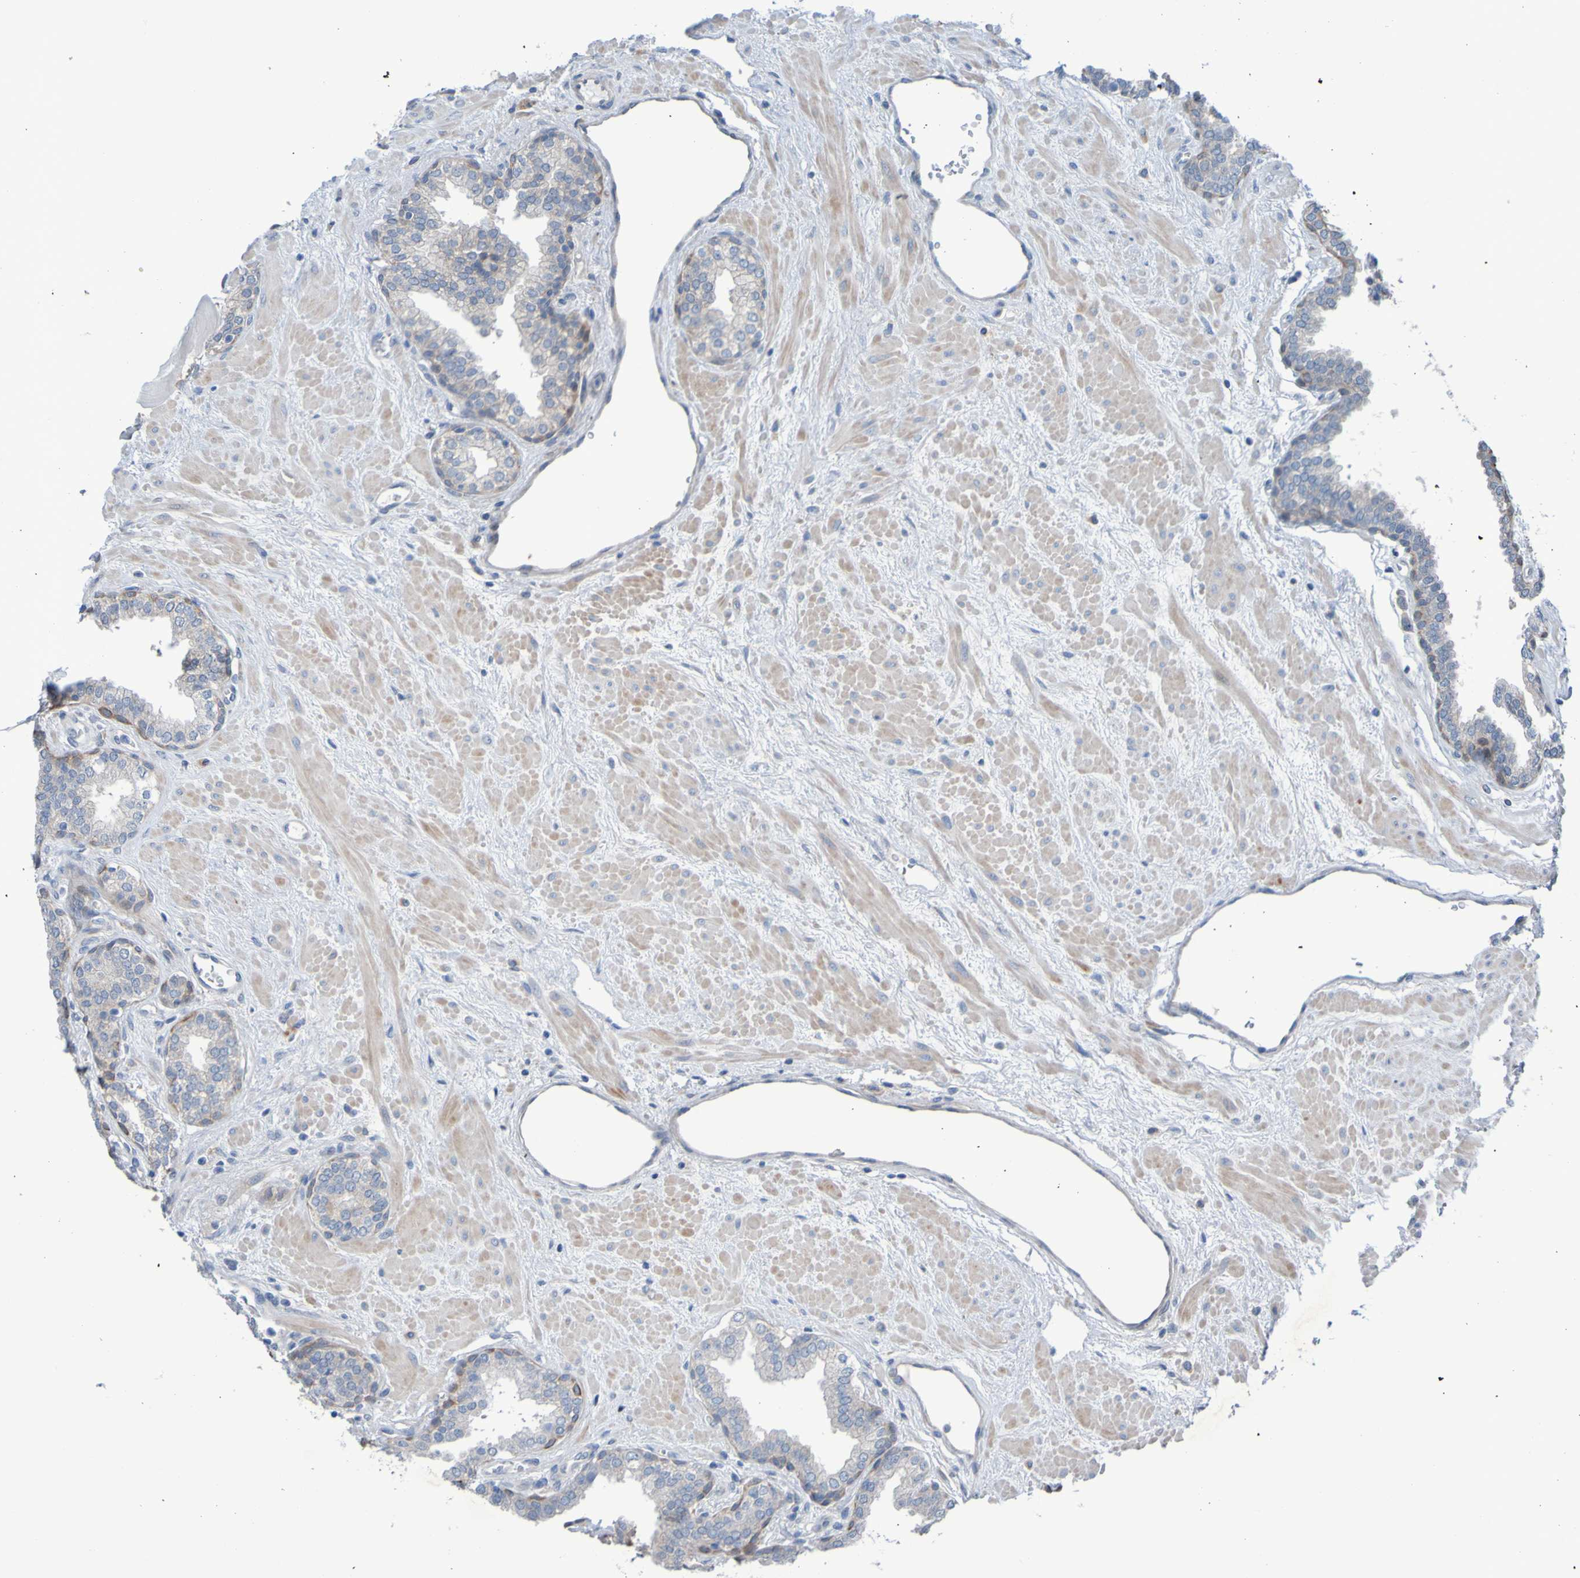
{"staining": {"intensity": "weak", "quantity": "<25%", "location": "cytoplasmic/membranous"}, "tissue": "prostate", "cell_type": "Glandular cells", "image_type": "normal", "snomed": [{"axis": "morphology", "description": "Normal tissue, NOS"}, {"axis": "topography", "description": "Prostate"}], "caption": "An immunohistochemistry micrograph of benign prostate is shown. There is no staining in glandular cells of prostate. The staining is performed using DAB (3,3'-diaminobenzidine) brown chromogen with nuclei counter-stained in using hematoxylin.", "gene": "NPRL3", "patient": {"sex": "male", "age": 51}}